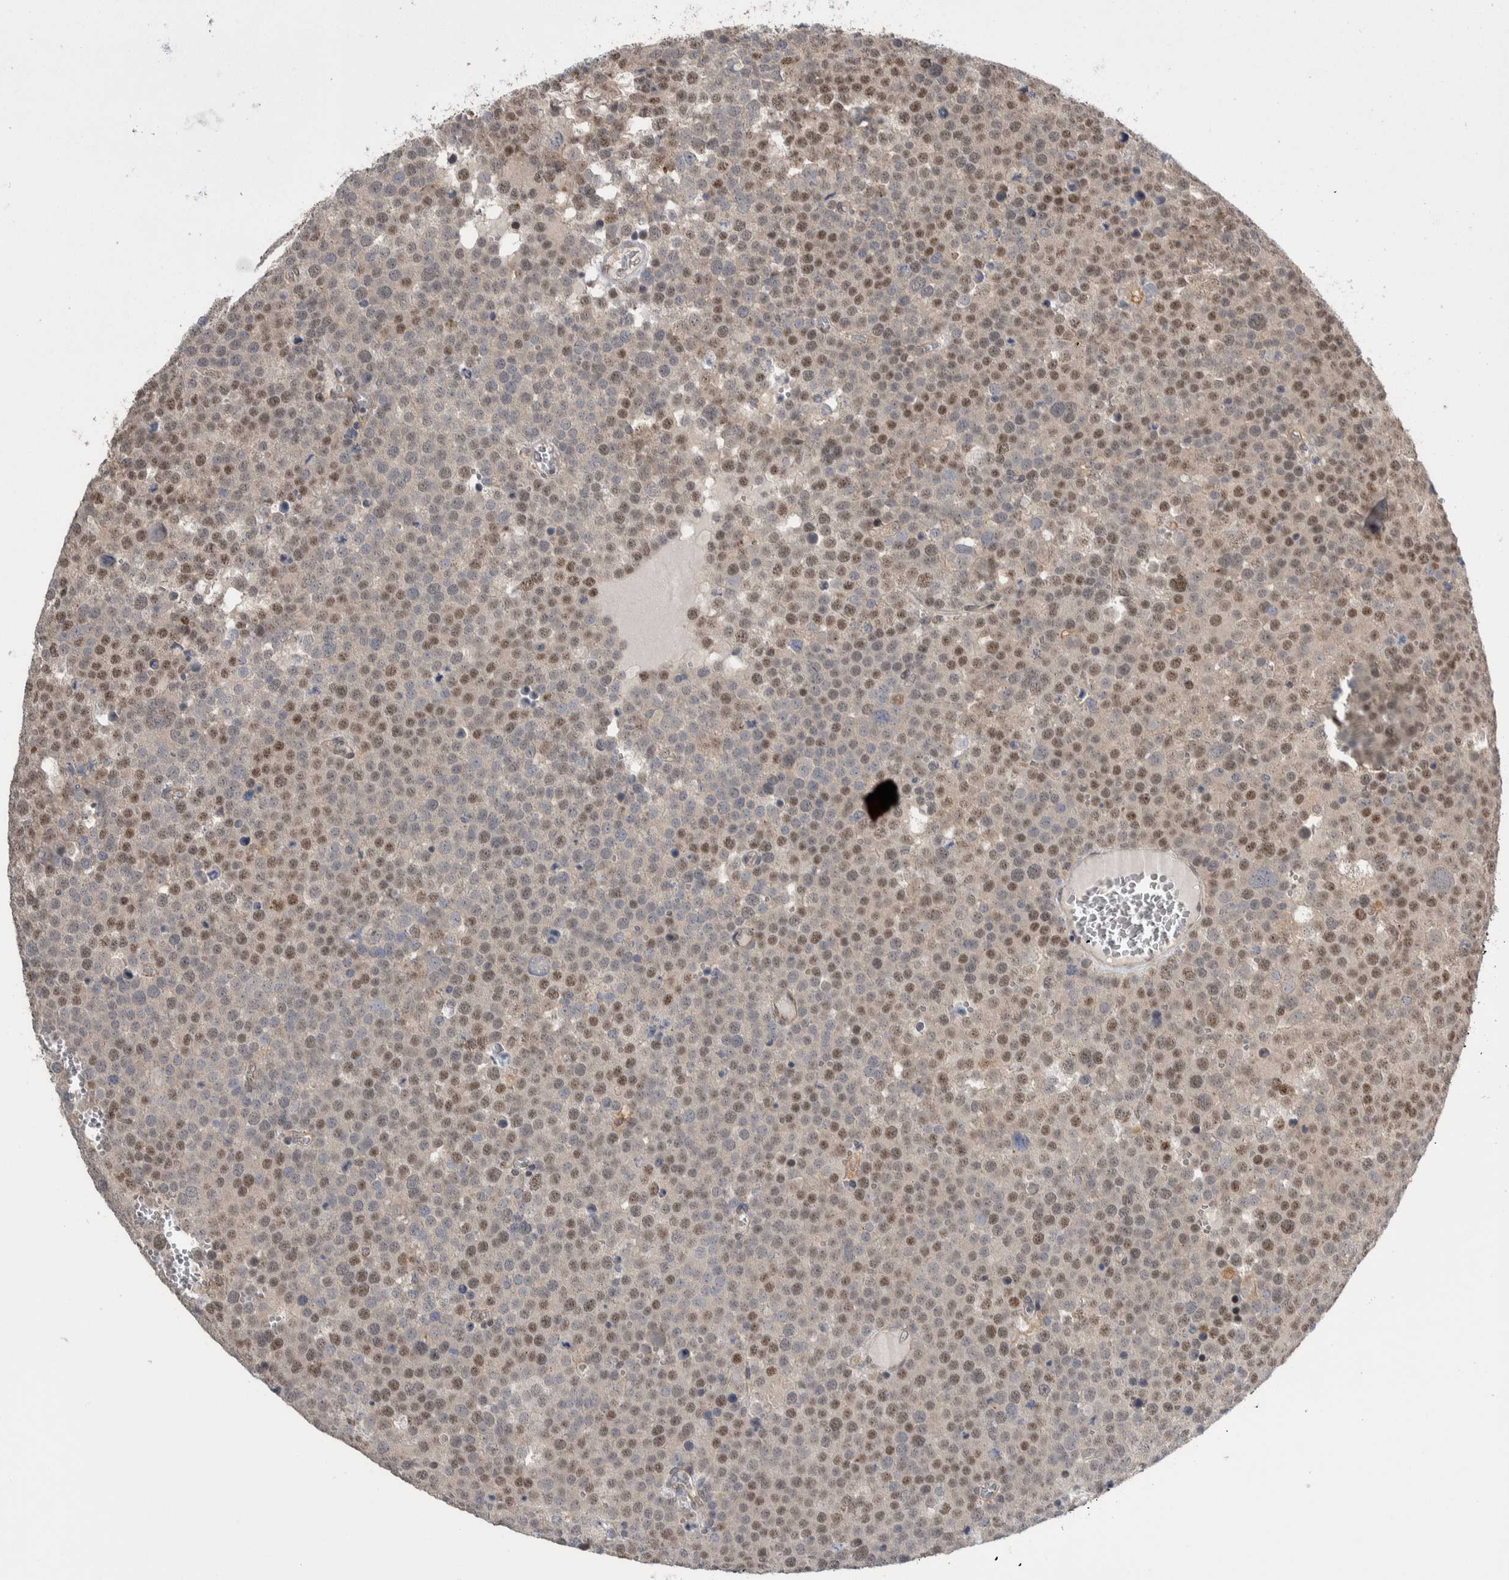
{"staining": {"intensity": "weak", "quantity": "25%-75%", "location": "nuclear"}, "tissue": "testis cancer", "cell_type": "Tumor cells", "image_type": "cancer", "snomed": [{"axis": "morphology", "description": "Seminoma, NOS"}, {"axis": "topography", "description": "Testis"}], "caption": "Immunohistochemical staining of testis cancer (seminoma) shows low levels of weak nuclear positivity in about 25%-75% of tumor cells.", "gene": "PRDM4", "patient": {"sex": "male", "age": 71}}